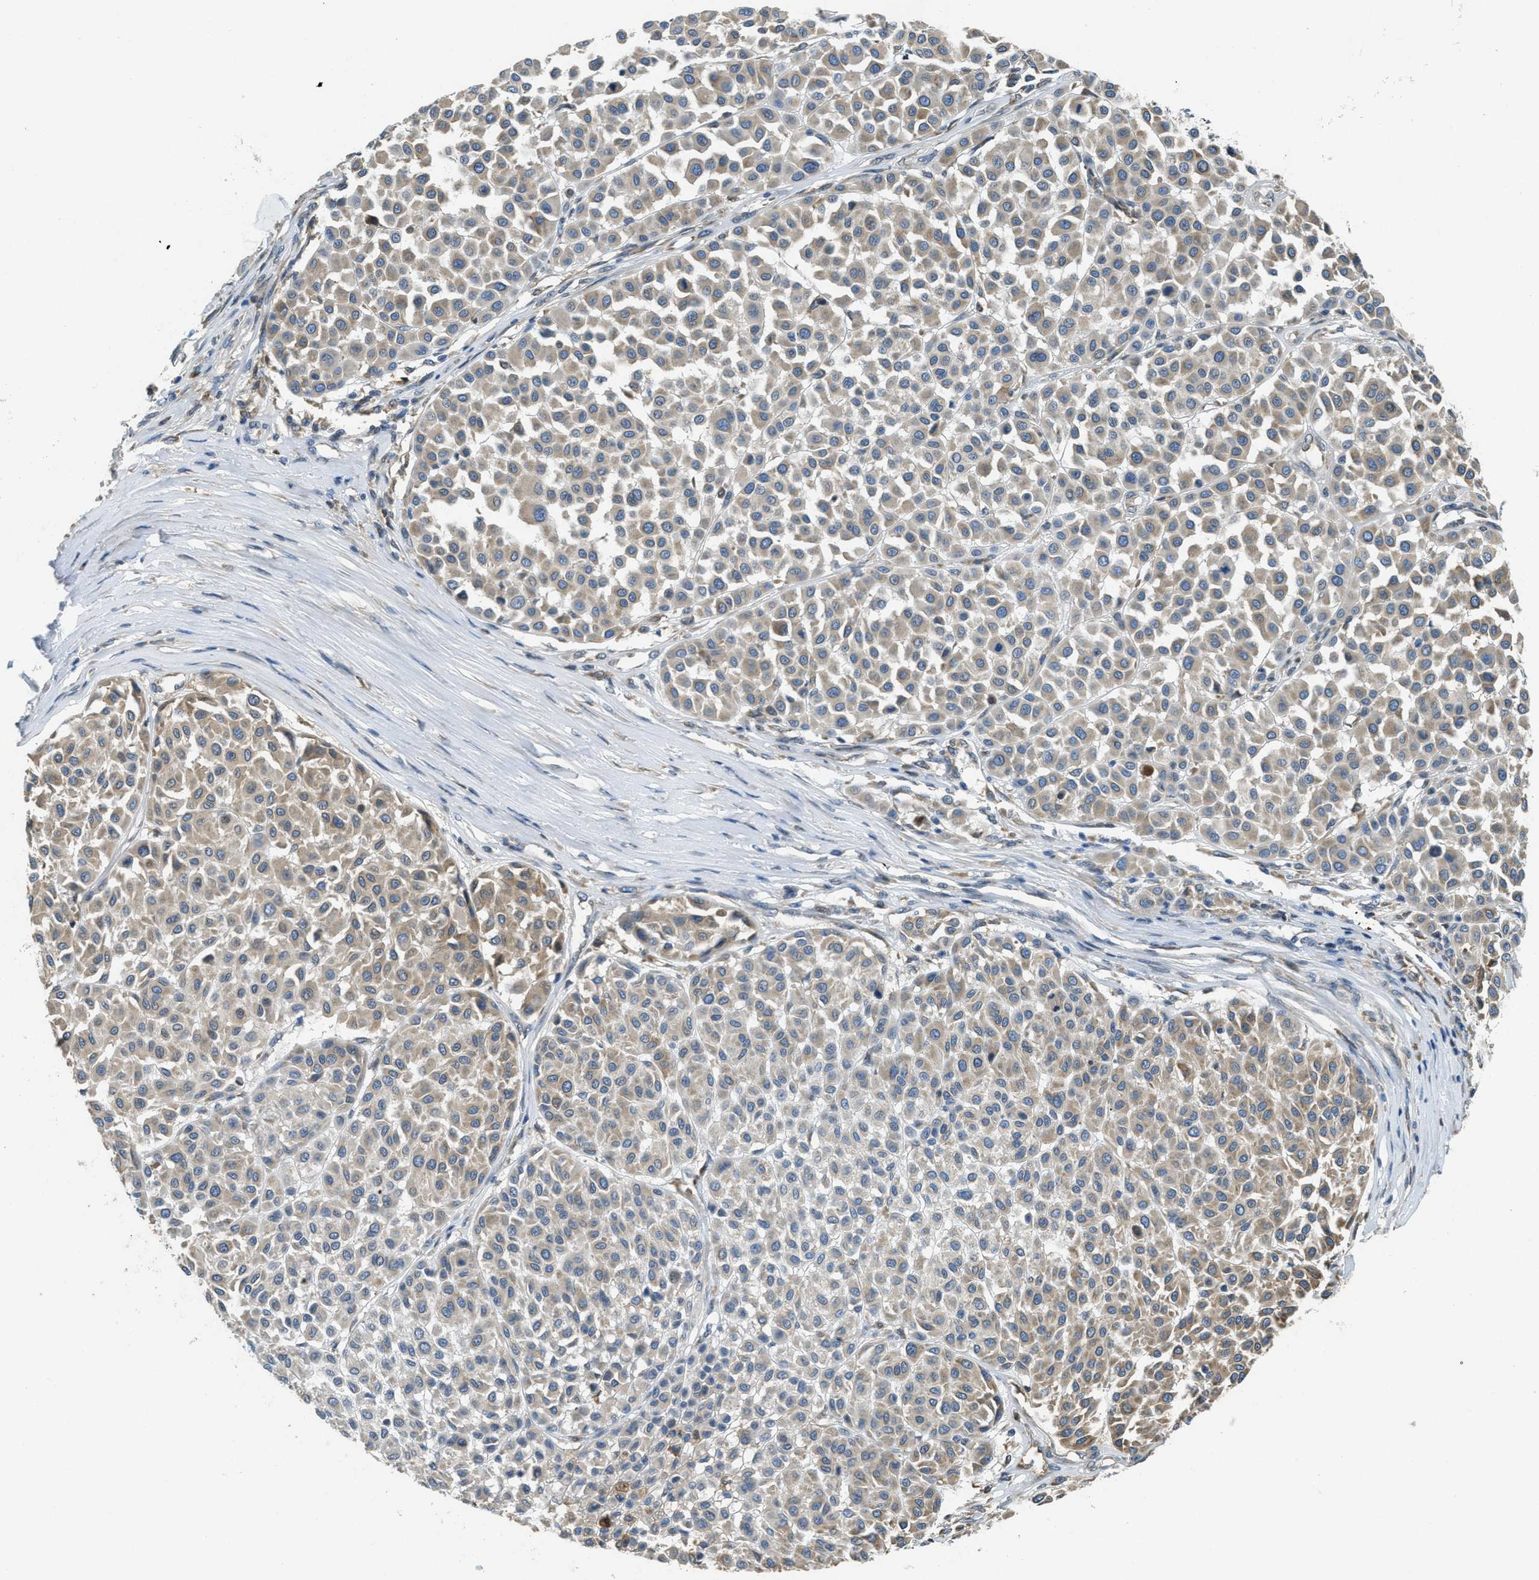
{"staining": {"intensity": "weak", "quantity": "25%-75%", "location": "cytoplasmic/membranous"}, "tissue": "melanoma", "cell_type": "Tumor cells", "image_type": "cancer", "snomed": [{"axis": "morphology", "description": "Malignant melanoma, Metastatic site"}, {"axis": "topography", "description": "Soft tissue"}], "caption": "Immunohistochemical staining of malignant melanoma (metastatic site) shows low levels of weak cytoplasmic/membranous expression in about 25%-75% of tumor cells.", "gene": "MPDU1", "patient": {"sex": "male", "age": 41}}